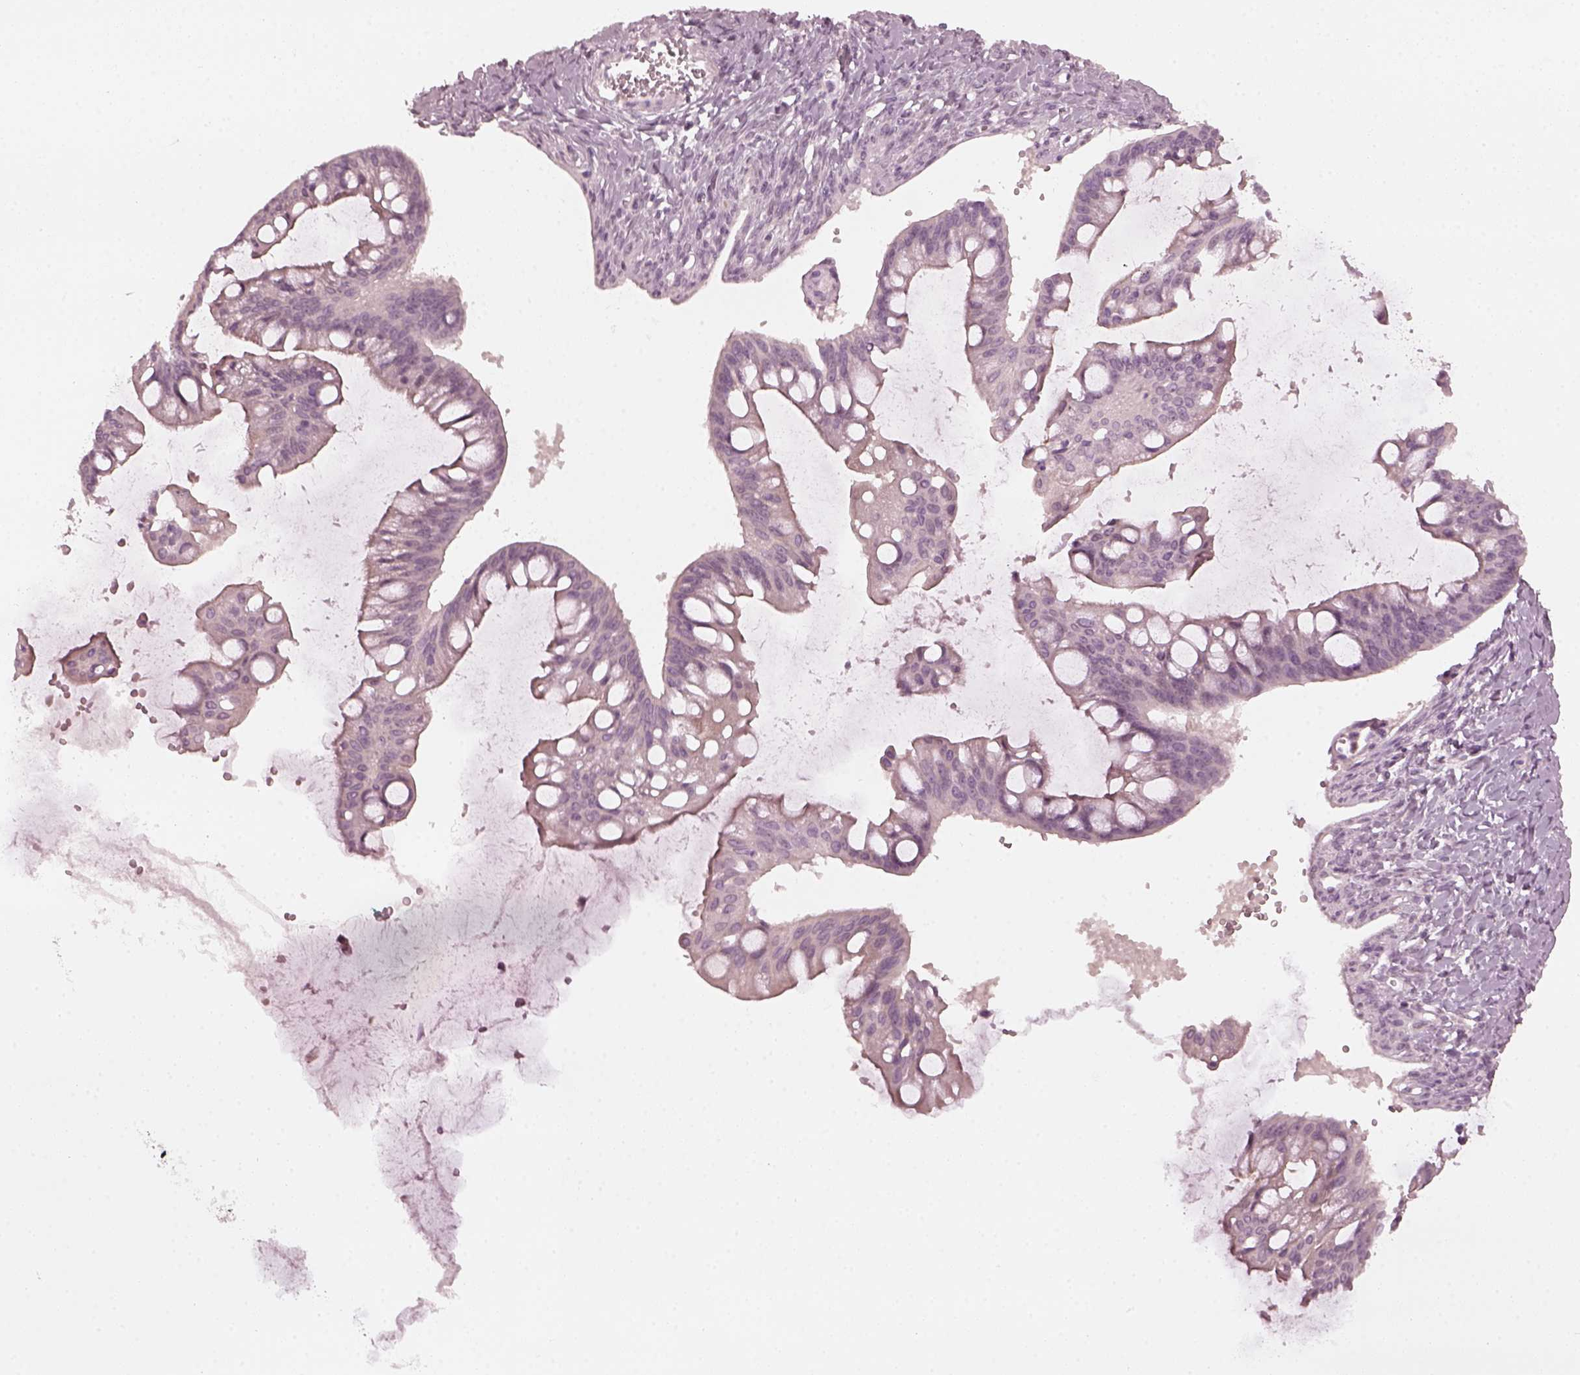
{"staining": {"intensity": "negative", "quantity": "none", "location": "none"}, "tissue": "ovarian cancer", "cell_type": "Tumor cells", "image_type": "cancer", "snomed": [{"axis": "morphology", "description": "Cystadenocarcinoma, mucinous, NOS"}, {"axis": "topography", "description": "Ovary"}], "caption": "High power microscopy micrograph of an immunohistochemistry histopathology image of ovarian mucinous cystadenocarcinoma, revealing no significant staining in tumor cells.", "gene": "CCDC170", "patient": {"sex": "female", "age": 73}}